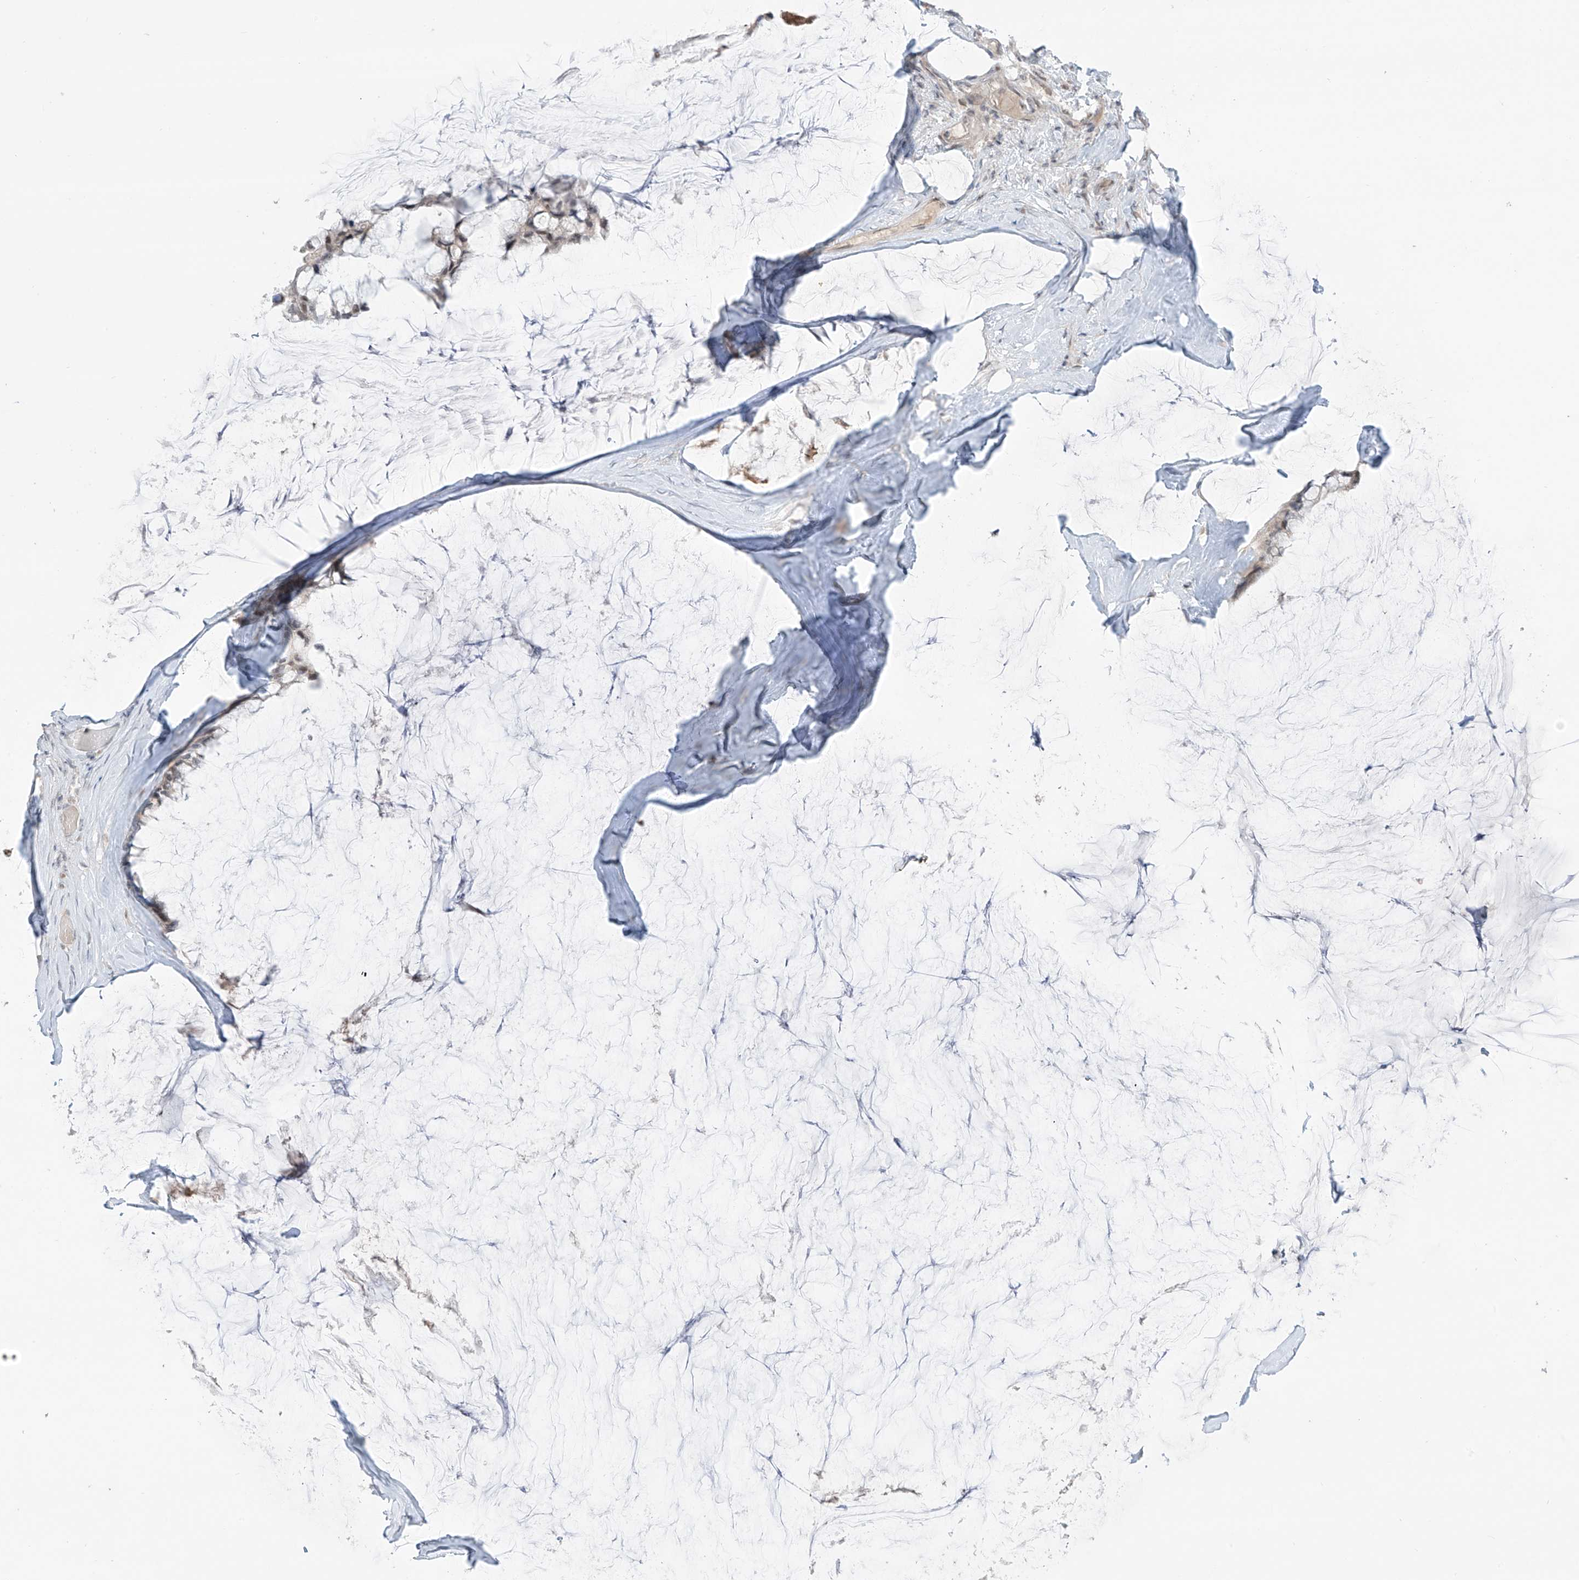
{"staining": {"intensity": "weak", "quantity": "25%-75%", "location": "cytoplasmic/membranous,nuclear"}, "tissue": "ovarian cancer", "cell_type": "Tumor cells", "image_type": "cancer", "snomed": [{"axis": "morphology", "description": "Cystadenocarcinoma, mucinous, NOS"}, {"axis": "topography", "description": "Ovary"}], "caption": "The immunohistochemical stain shows weak cytoplasmic/membranous and nuclear staining in tumor cells of ovarian cancer tissue.", "gene": "OGT", "patient": {"sex": "female", "age": 39}}